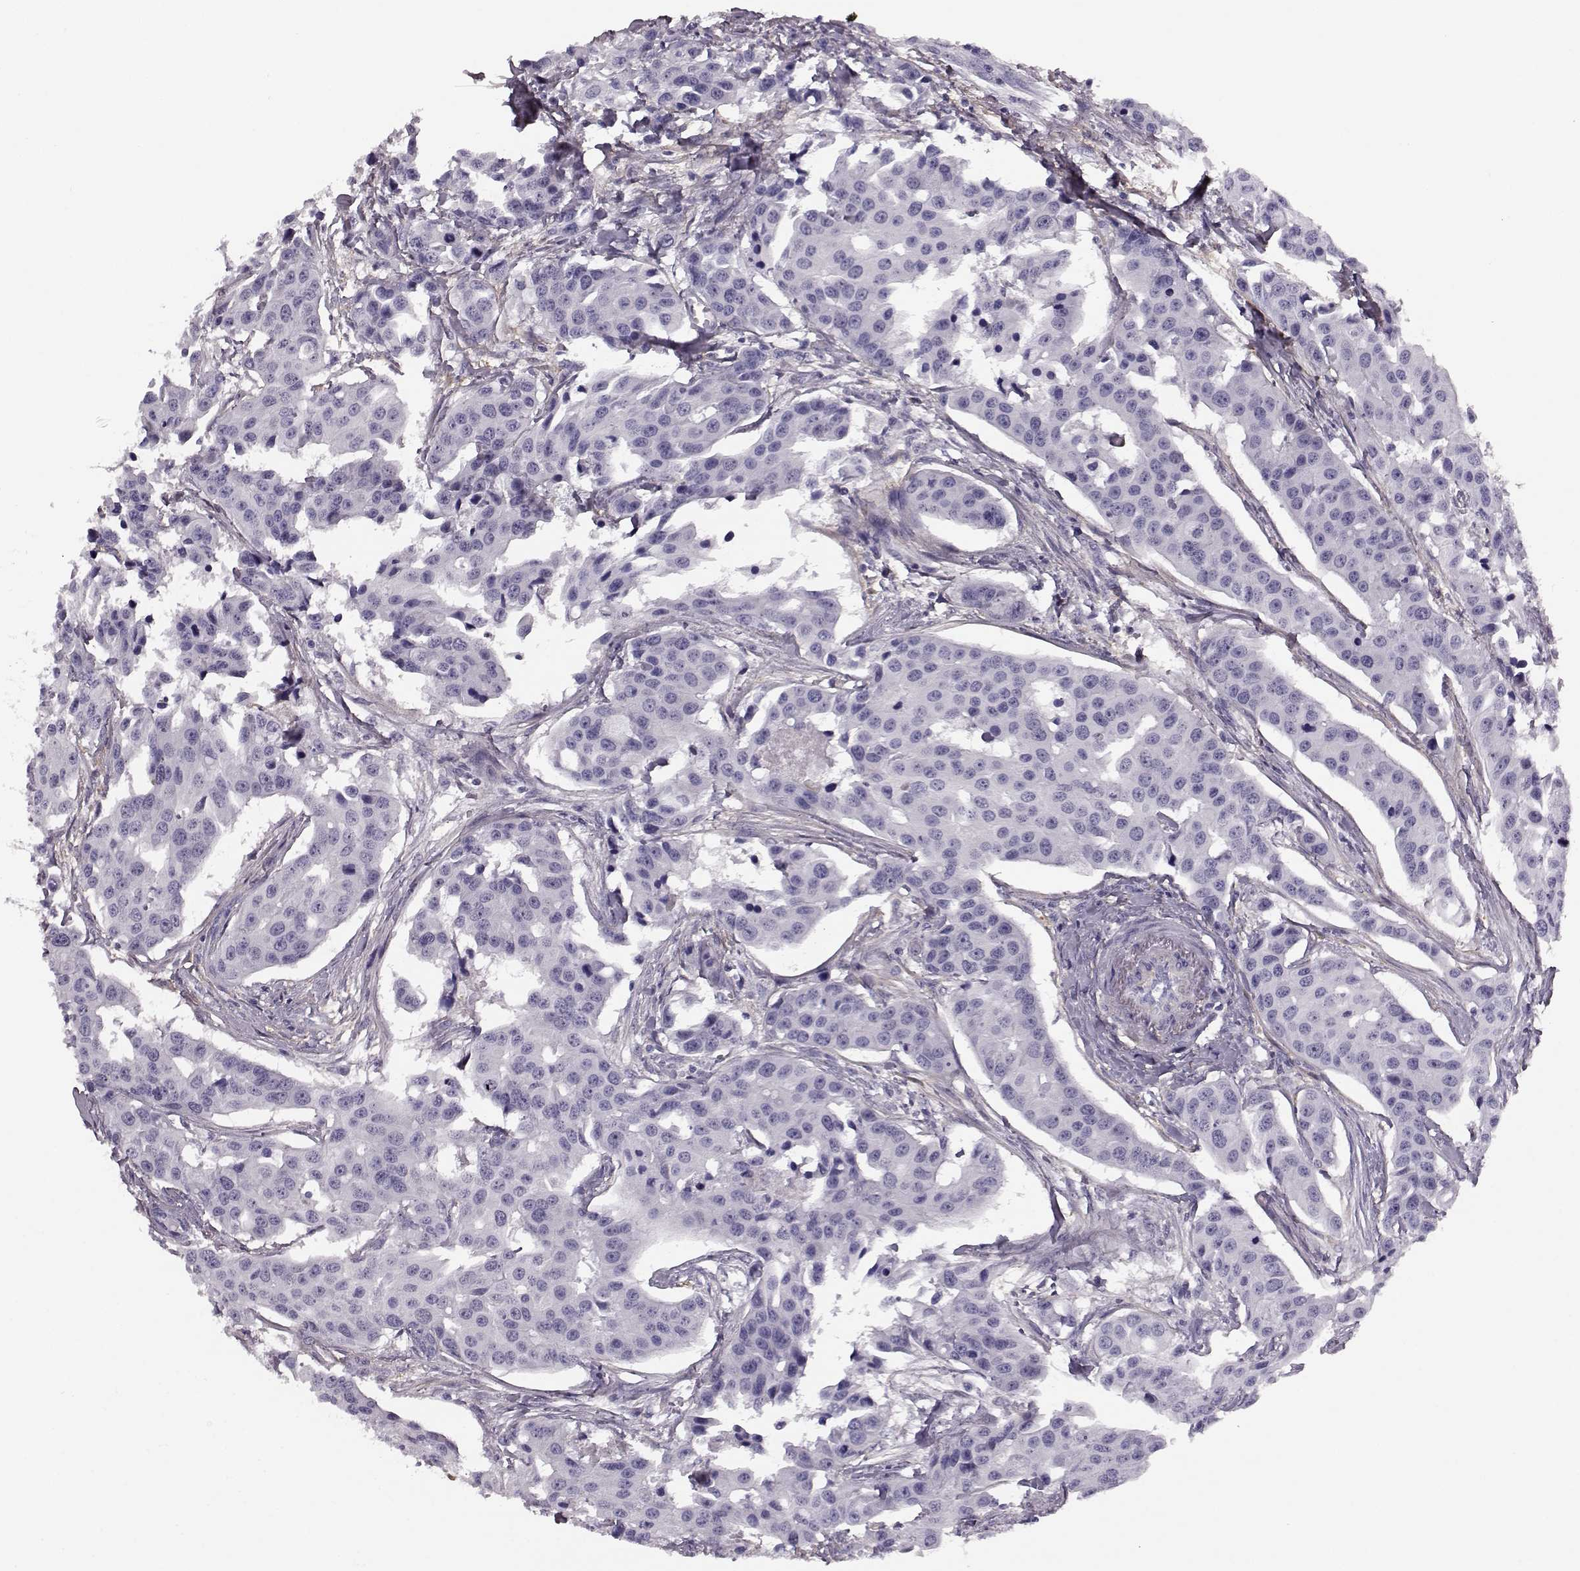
{"staining": {"intensity": "negative", "quantity": "none", "location": "none"}, "tissue": "head and neck cancer", "cell_type": "Tumor cells", "image_type": "cancer", "snomed": [{"axis": "morphology", "description": "Adenocarcinoma, NOS"}, {"axis": "topography", "description": "Head-Neck"}], "caption": "IHC of human adenocarcinoma (head and neck) shows no positivity in tumor cells. (DAB (3,3'-diaminobenzidine) immunohistochemistry (IHC) visualized using brightfield microscopy, high magnification).", "gene": "TRIM69", "patient": {"sex": "male", "age": 76}}